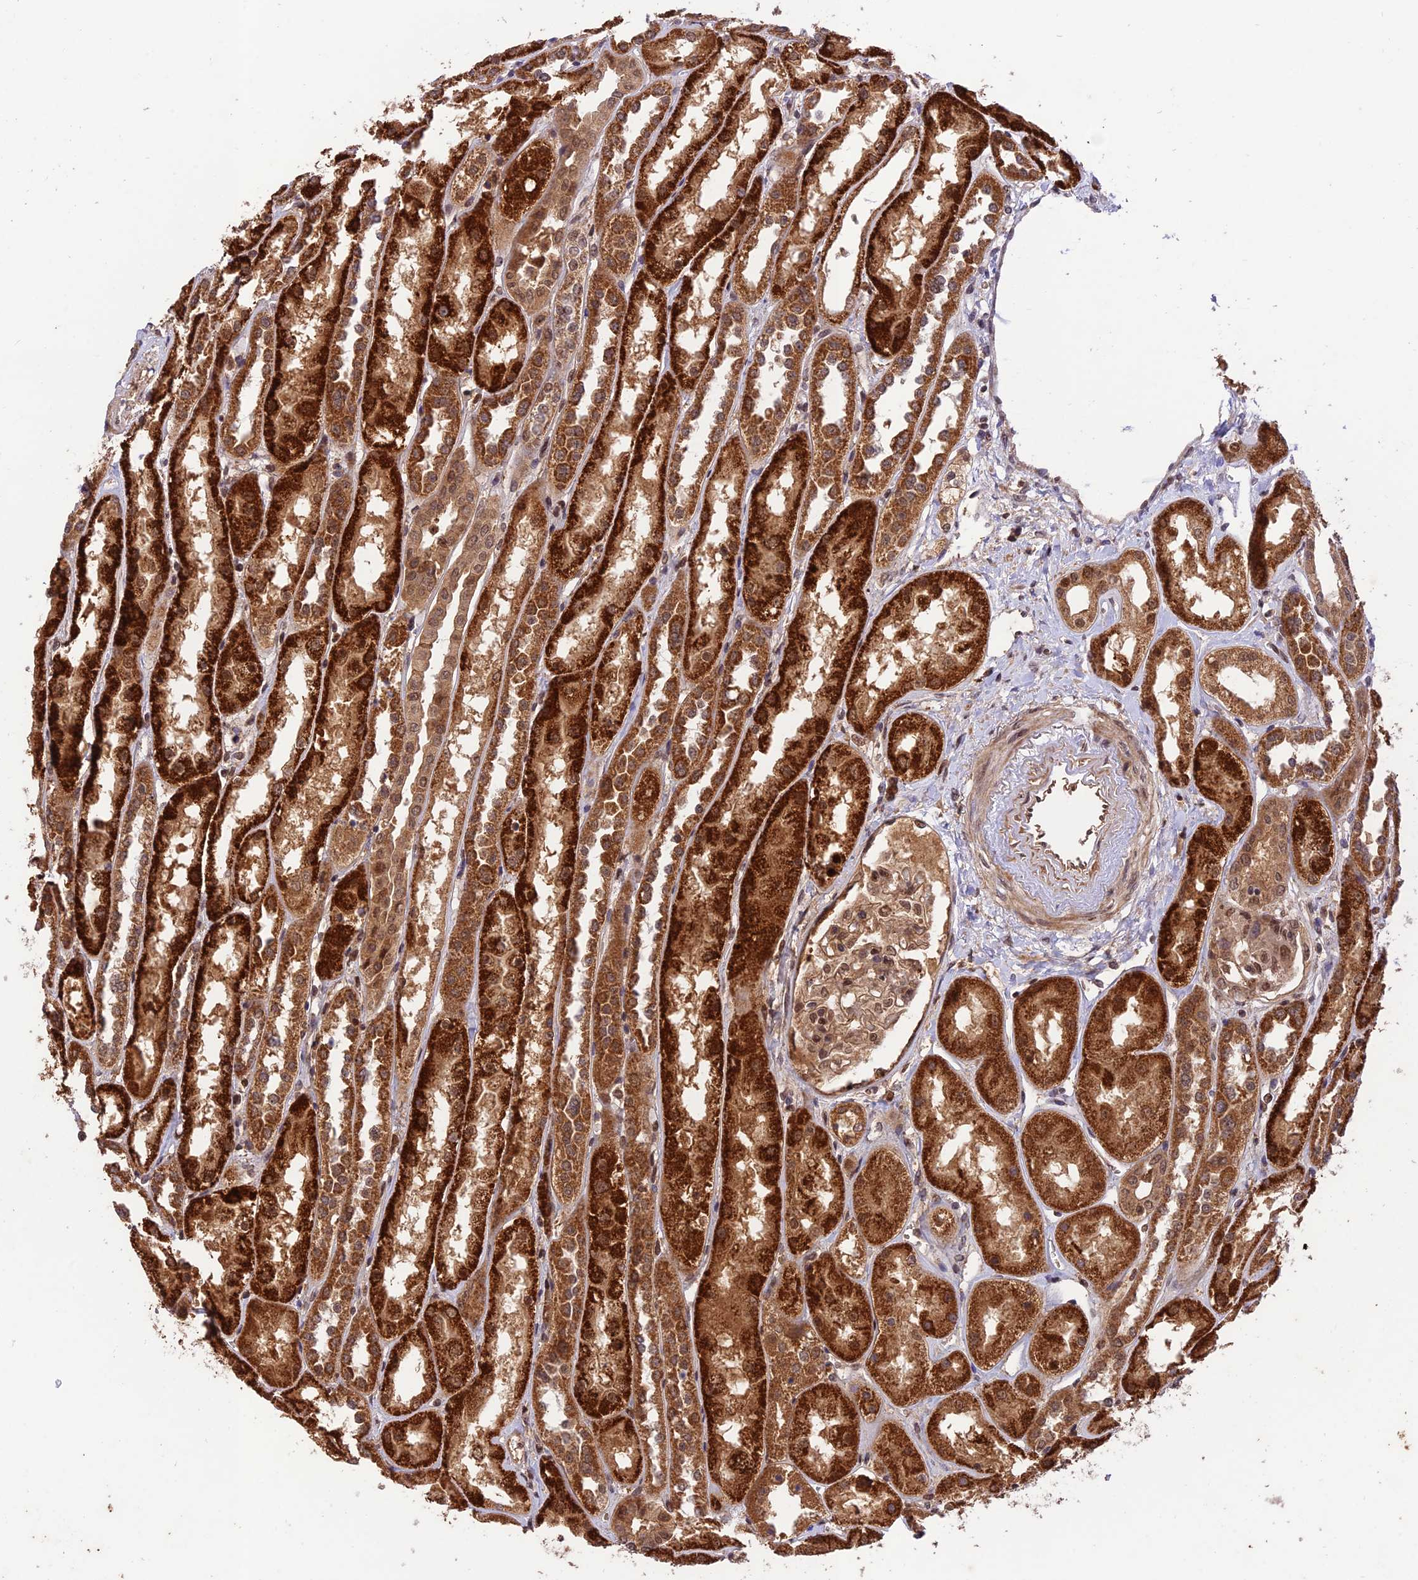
{"staining": {"intensity": "weak", "quantity": ">75%", "location": "cytoplasmic/membranous,nuclear"}, "tissue": "kidney", "cell_type": "Cells in glomeruli", "image_type": "normal", "snomed": [{"axis": "morphology", "description": "Normal tissue, NOS"}, {"axis": "topography", "description": "Kidney"}], "caption": "Immunohistochemical staining of unremarkable kidney displays weak cytoplasmic/membranous,nuclear protein expression in approximately >75% of cells in glomeruli.", "gene": "REV1", "patient": {"sex": "male", "age": 70}}